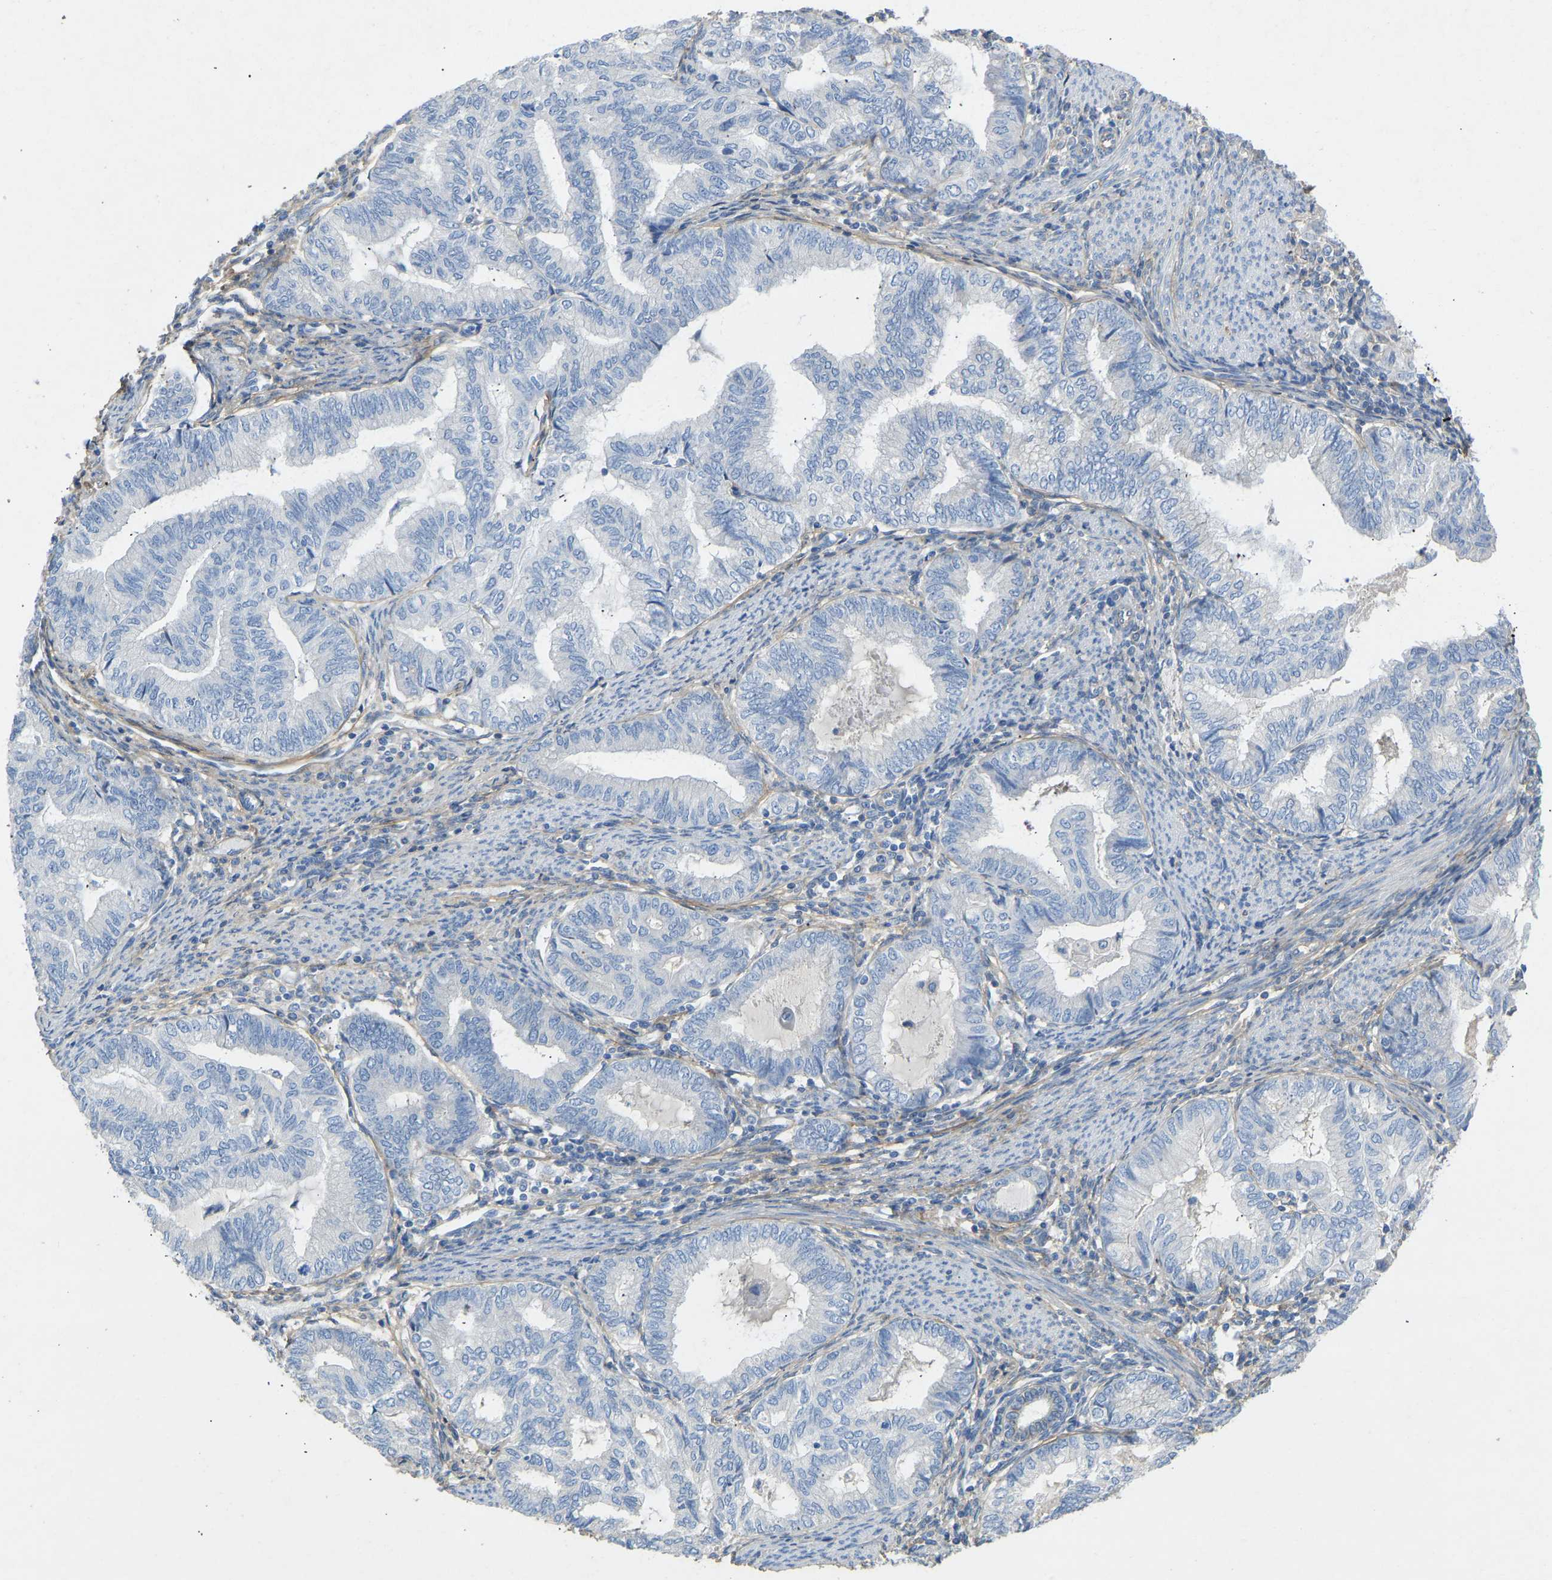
{"staining": {"intensity": "negative", "quantity": "none", "location": "none"}, "tissue": "endometrial cancer", "cell_type": "Tumor cells", "image_type": "cancer", "snomed": [{"axis": "morphology", "description": "Adenocarcinoma, NOS"}, {"axis": "topography", "description": "Endometrium"}], "caption": "Tumor cells show no significant protein expression in endometrial cancer.", "gene": "TECTA", "patient": {"sex": "female", "age": 79}}